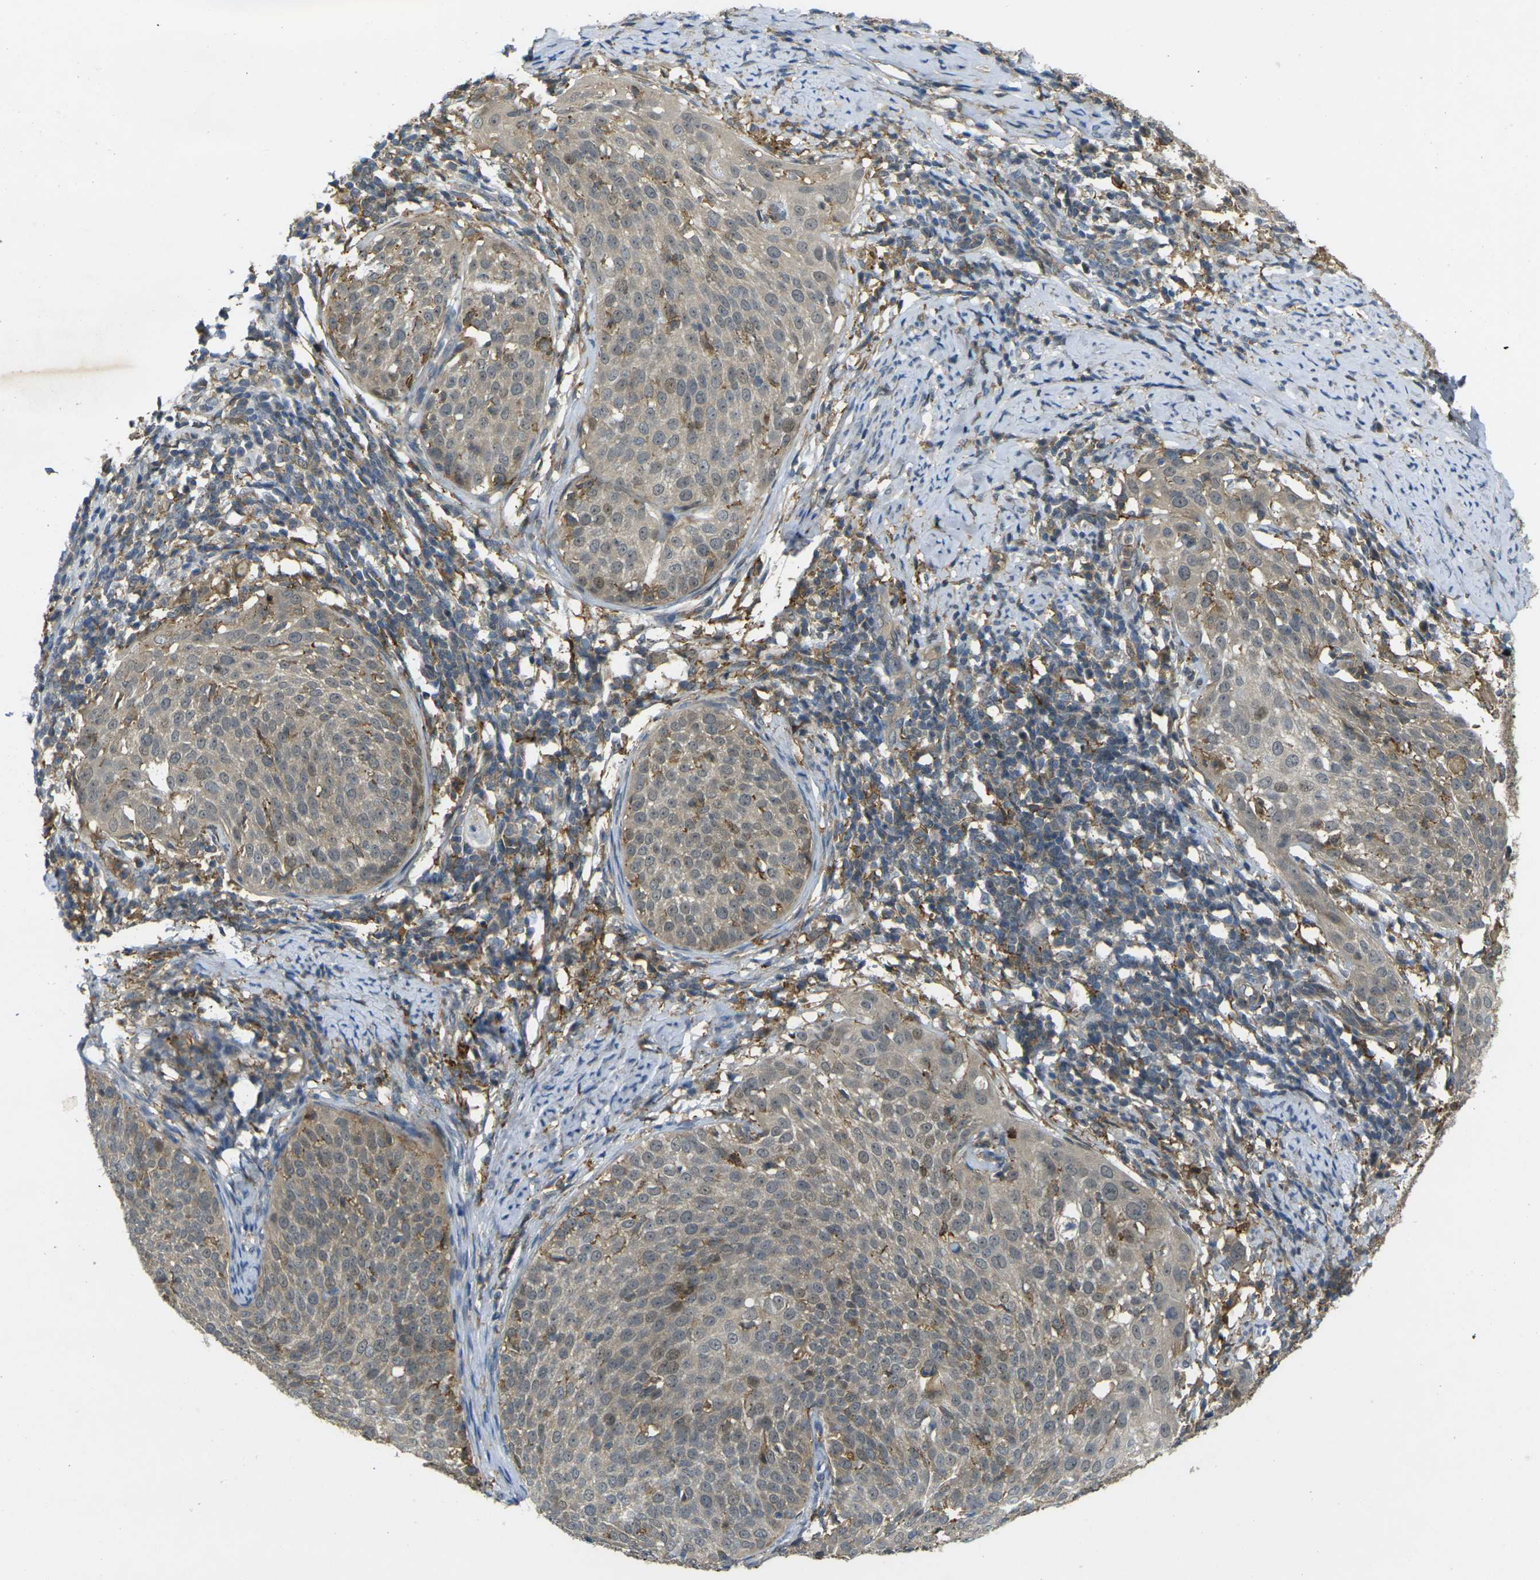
{"staining": {"intensity": "weak", "quantity": ">75%", "location": "cytoplasmic/membranous,nuclear"}, "tissue": "cervical cancer", "cell_type": "Tumor cells", "image_type": "cancer", "snomed": [{"axis": "morphology", "description": "Squamous cell carcinoma, NOS"}, {"axis": "topography", "description": "Cervix"}], "caption": "Immunohistochemical staining of human squamous cell carcinoma (cervical) displays low levels of weak cytoplasmic/membranous and nuclear protein expression in approximately >75% of tumor cells.", "gene": "PIGL", "patient": {"sex": "female", "age": 51}}